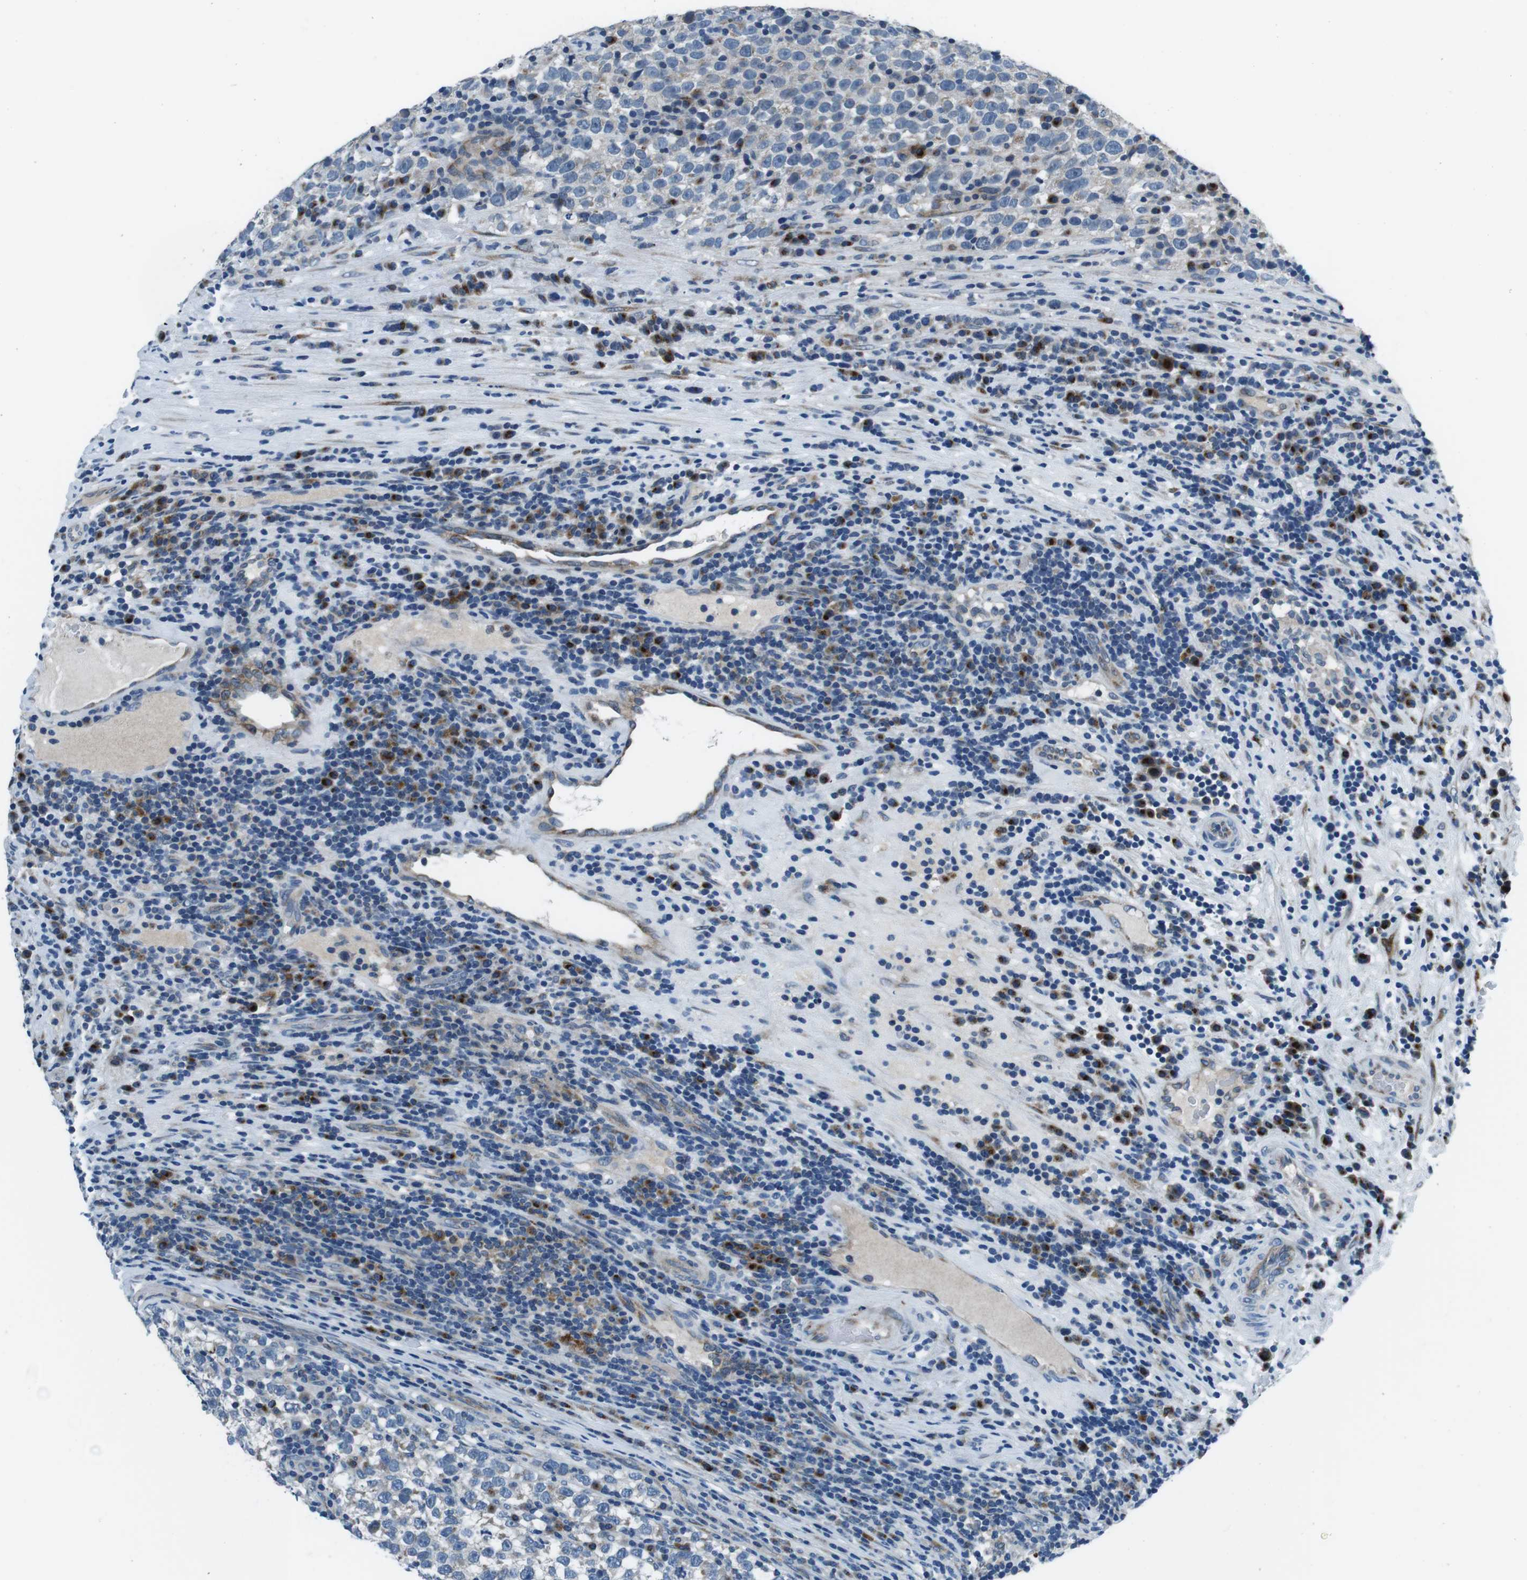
{"staining": {"intensity": "negative", "quantity": "none", "location": "none"}, "tissue": "testis cancer", "cell_type": "Tumor cells", "image_type": "cancer", "snomed": [{"axis": "morphology", "description": "Normal tissue, NOS"}, {"axis": "morphology", "description": "Seminoma, NOS"}, {"axis": "topography", "description": "Testis"}], "caption": "IHC of testis cancer demonstrates no staining in tumor cells.", "gene": "NUCB2", "patient": {"sex": "male", "age": 43}}